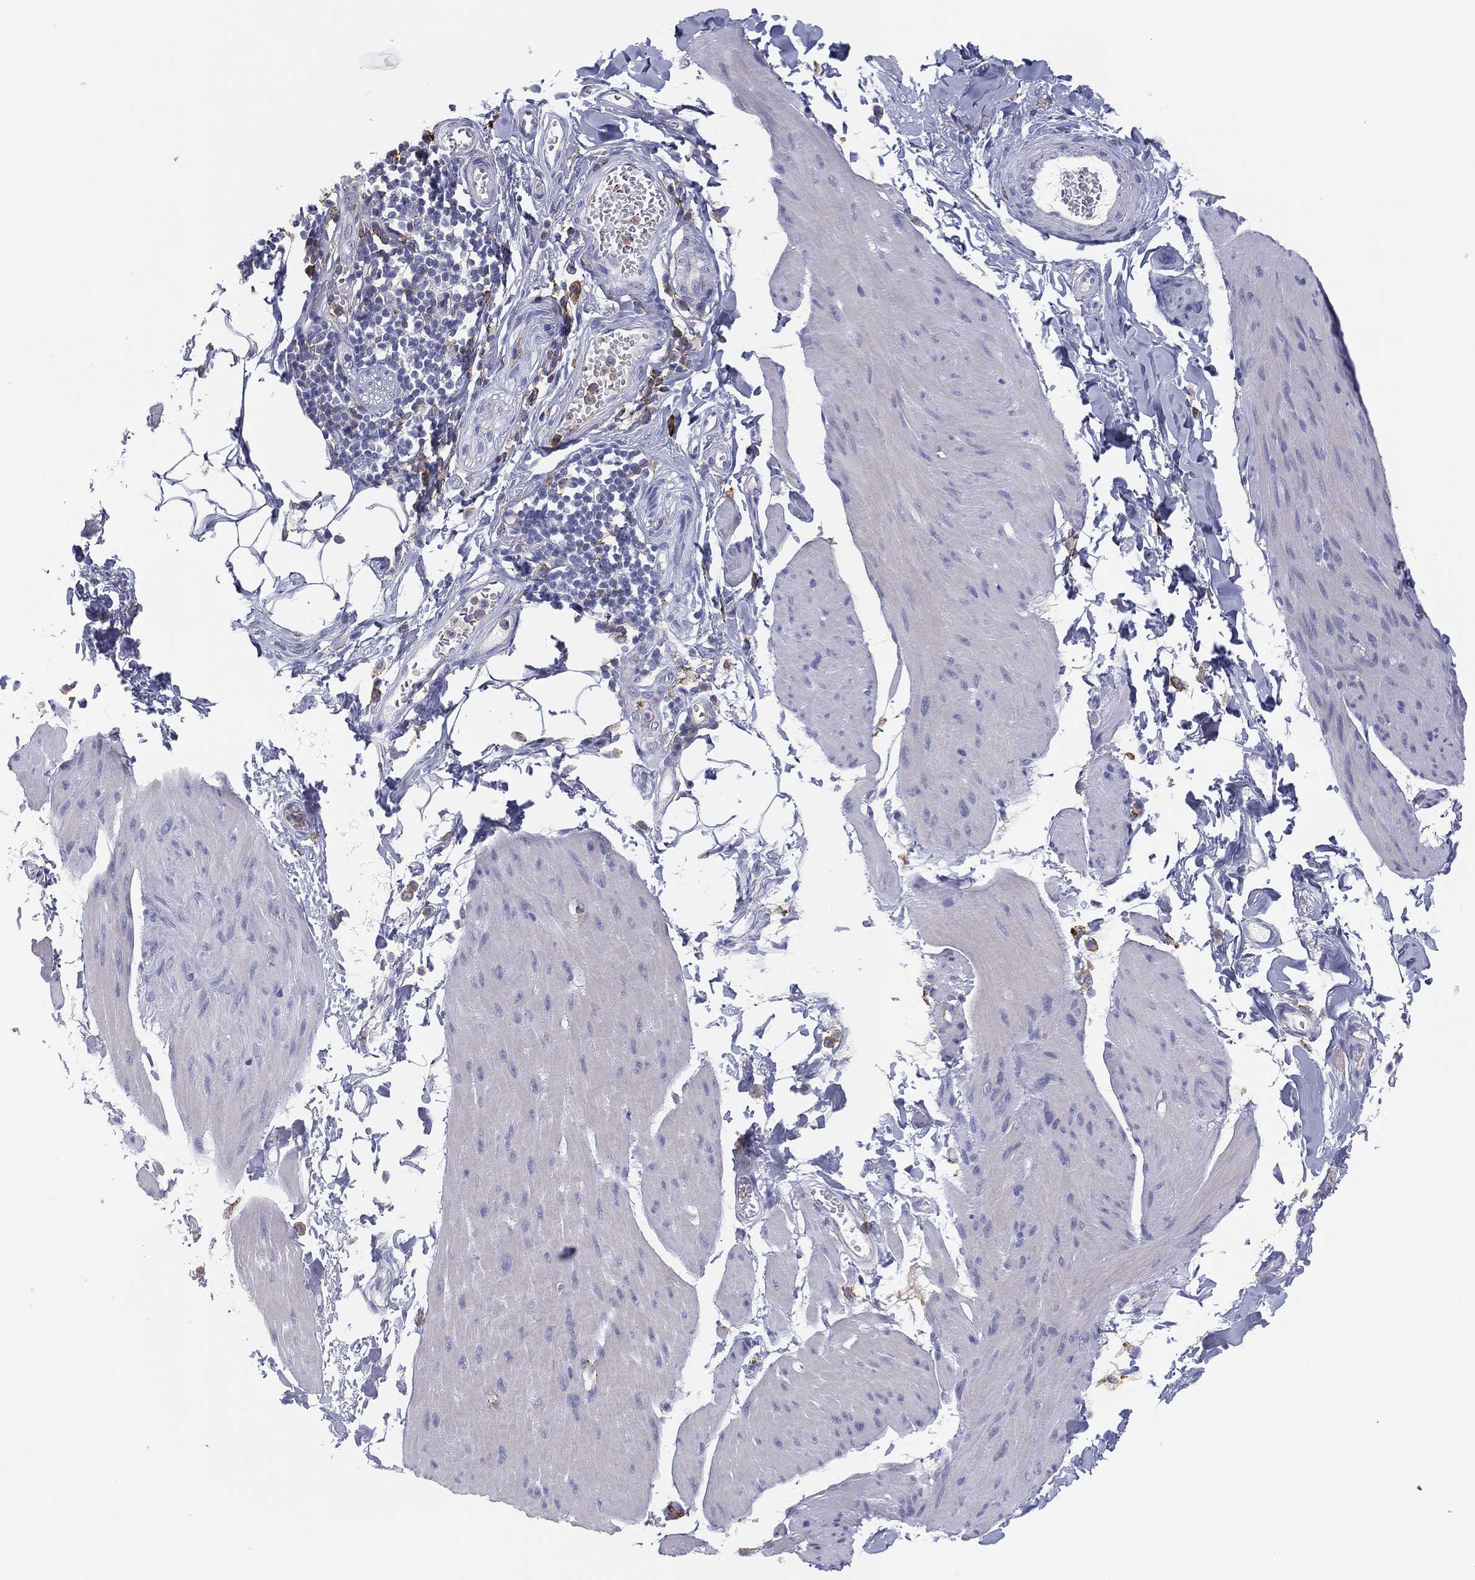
{"staining": {"intensity": "negative", "quantity": "none", "location": "none"}, "tissue": "smooth muscle", "cell_type": "Smooth muscle cells", "image_type": "normal", "snomed": [{"axis": "morphology", "description": "Normal tissue, NOS"}, {"axis": "topography", "description": "Adipose tissue"}, {"axis": "topography", "description": "Smooth muscle"}, {"axis": "topography", "description": "Peripheral nerve tissue"}], "caption": "Immunohistochemistry (IHC) image of normal smooth muscle stained for a protein (brown), which reveals no expression in smooth muscle cells.", "gene": "SELPLG", "patient": {"sex": "male", "age": 83}}